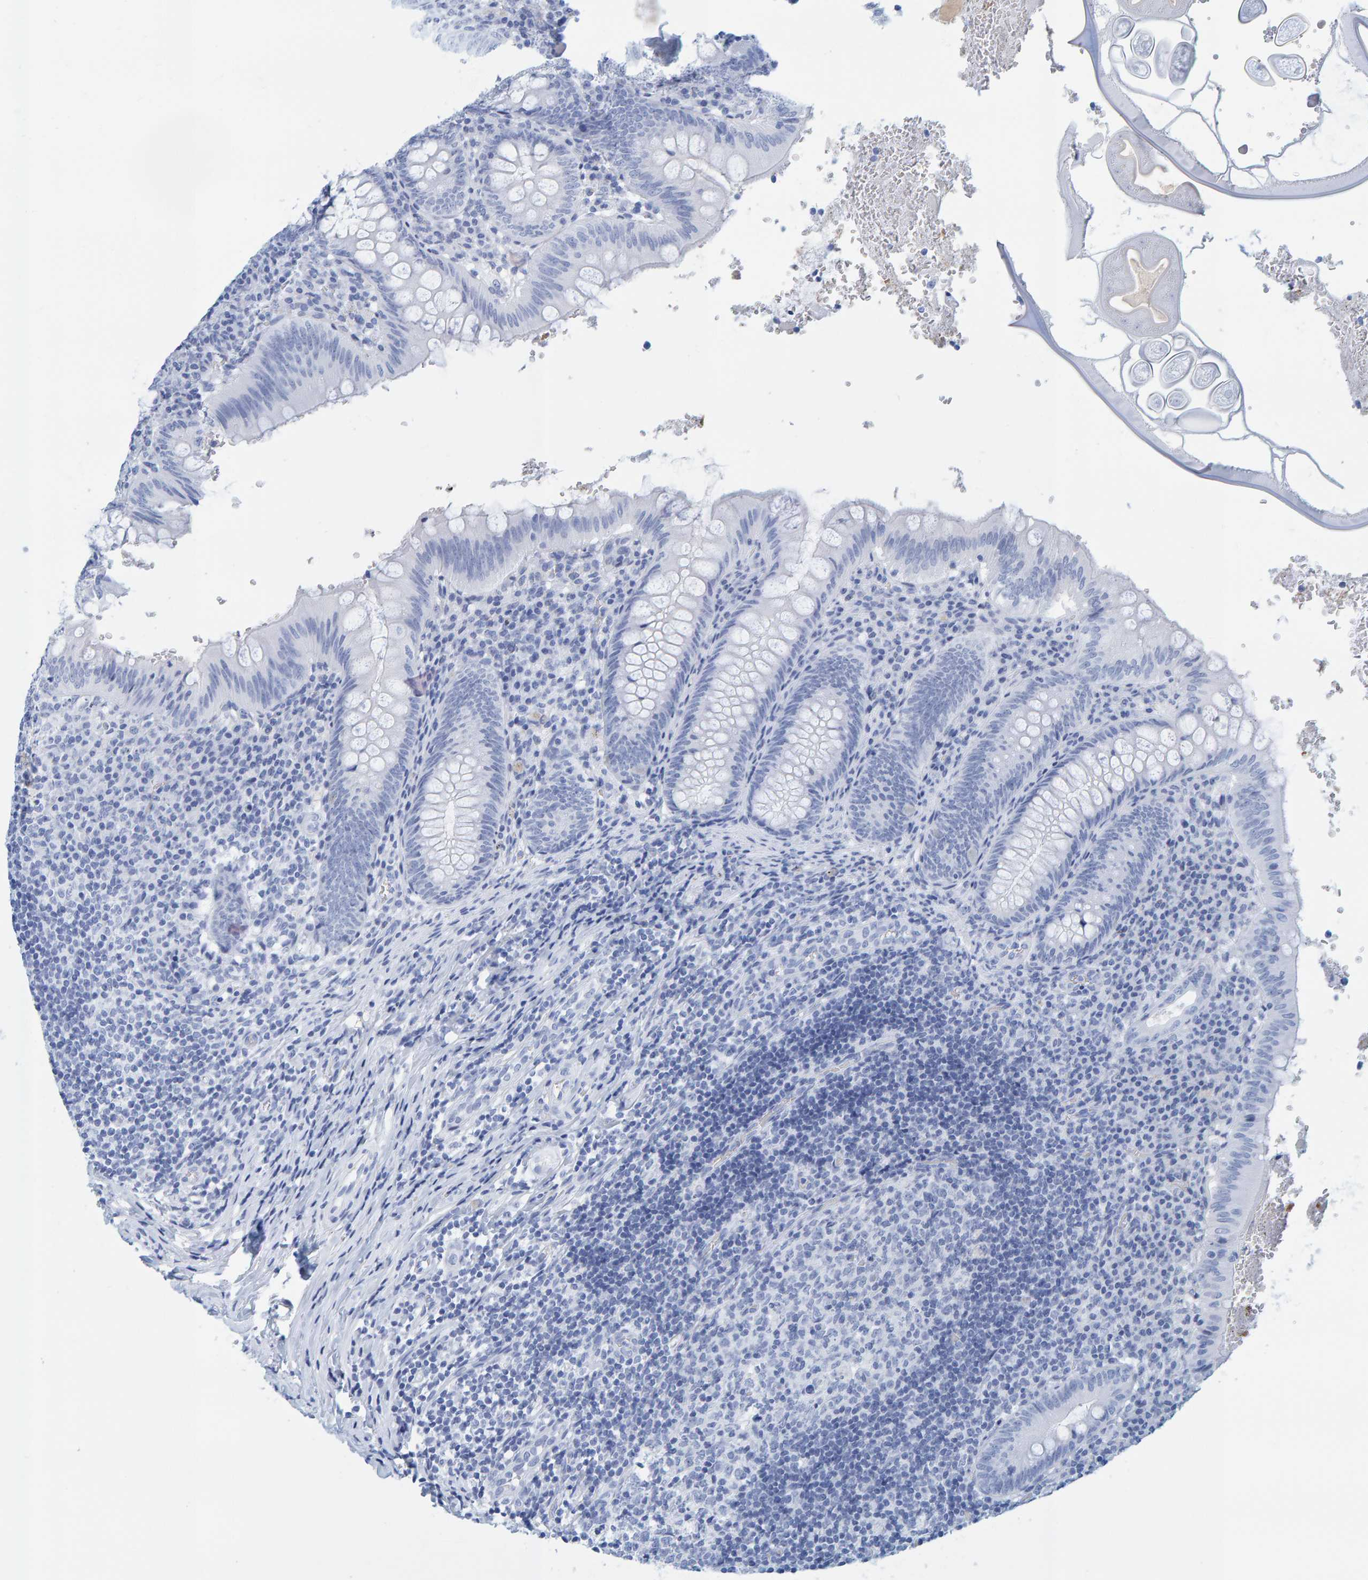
{"staining": {"intensity": "negative", "quantity": "none", "location": "none"}, "tissue": "appendix", "cell_type": "Glandular cells", "image_type": "normal", "snomed": [{"axis": "morphology", "description": "Normal tissue, NOS"}, {"axis": "topography", "description": "Appendix"}], "caption": "This is a histopathology image of immunohistochemistry staining of benign appendix, which shows no staining in glandular cells.", "gene": "SFTPC", "patient": {"sex": "male", "age": 8}}